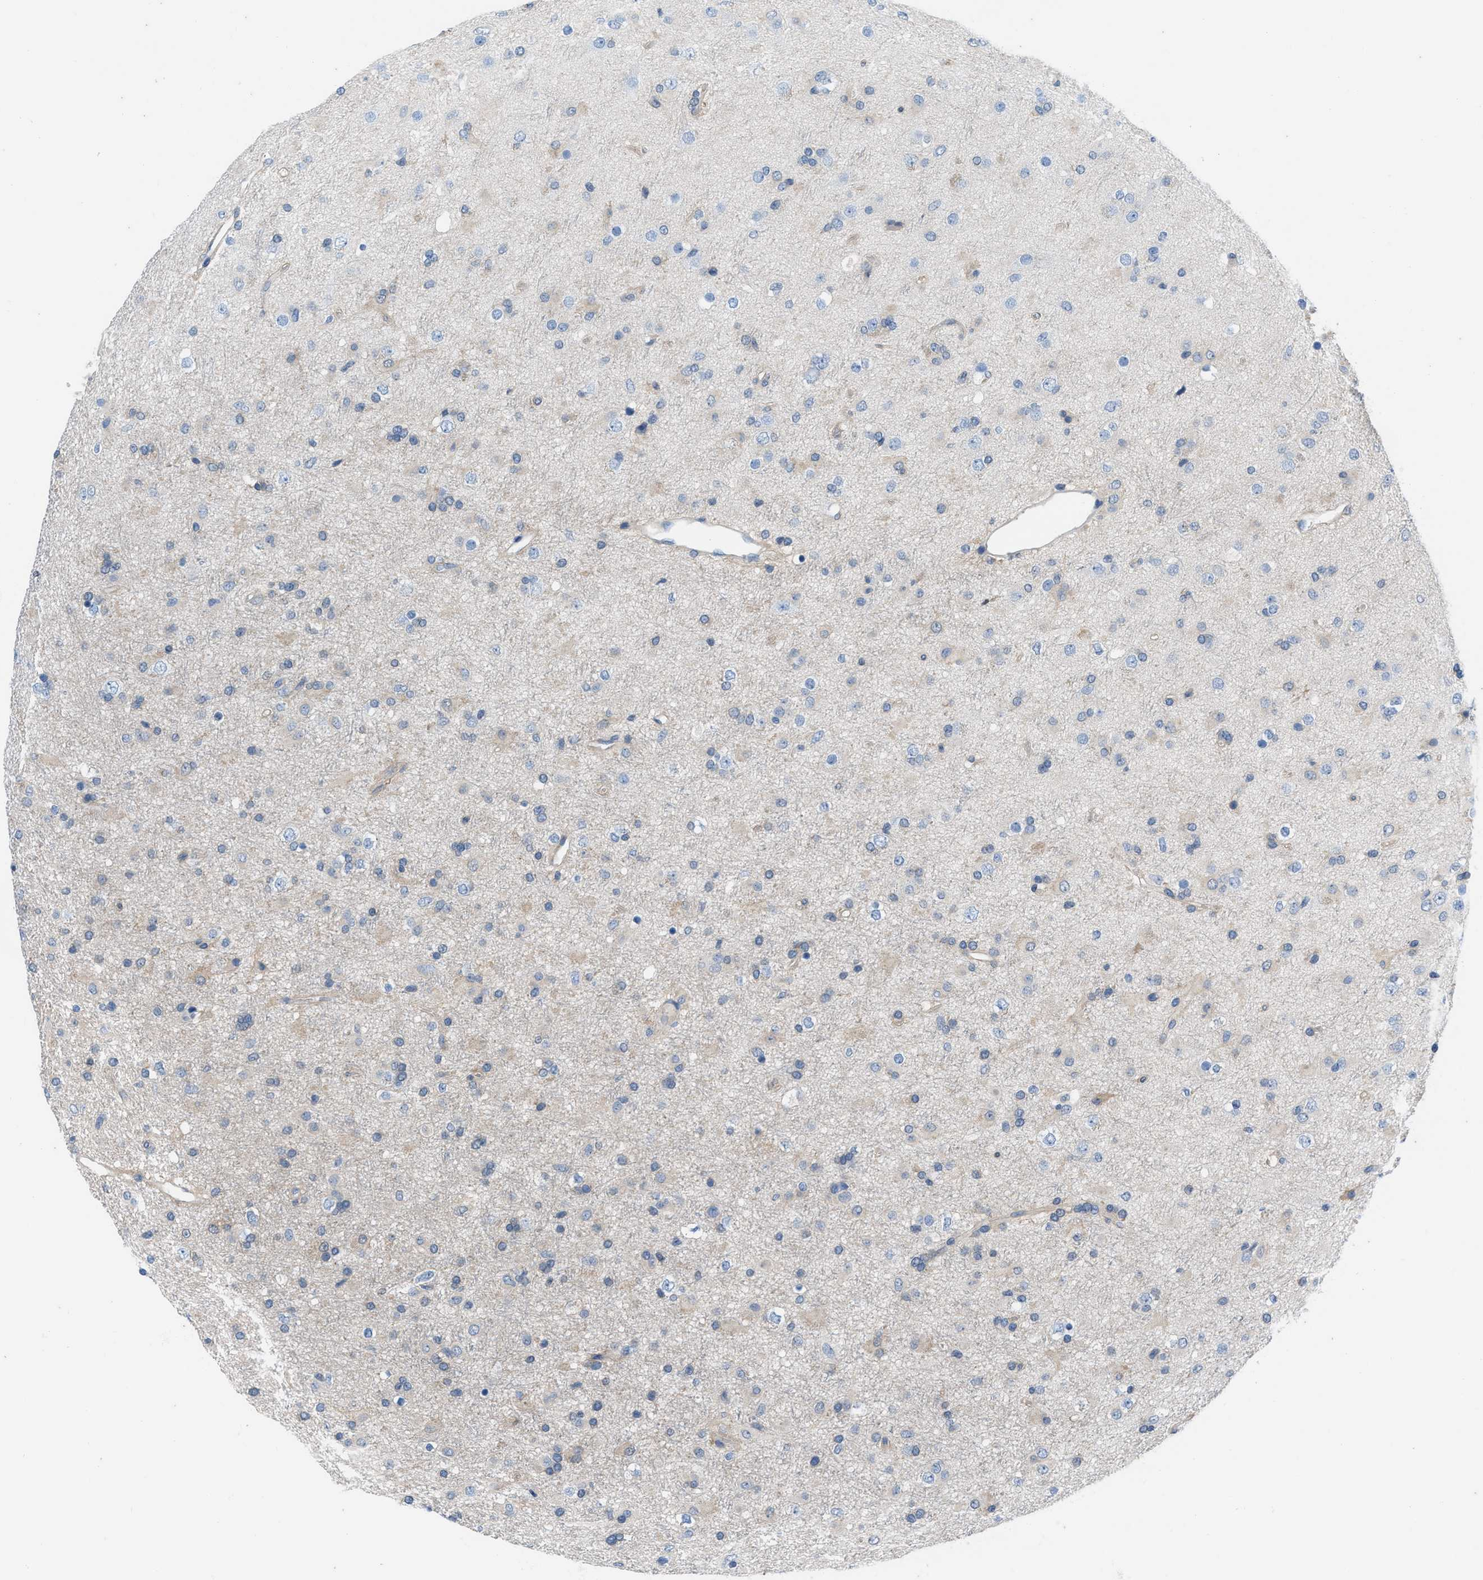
{"staining": {"intensity": "negative", "quantity": "none", "location": "none"}, "tissue": "glioma", "cell_type": "Tumor cells", "image_type": "cancer", "snomed": [{"axis": "morphology", "description": "Glioma, malignant, Low grade"}, {"axis": "topography", "description": "Brain"}], "caption": "Immunohistochemistry image of neoplastic tissue: malignant glioma (low-grade) stained with DAB (3,3'-diaminobenzidine) shows no significant protein positivity in tumor cells.", "gene": "NUDT5", "patient": {"sex": "male", "age": 65}}